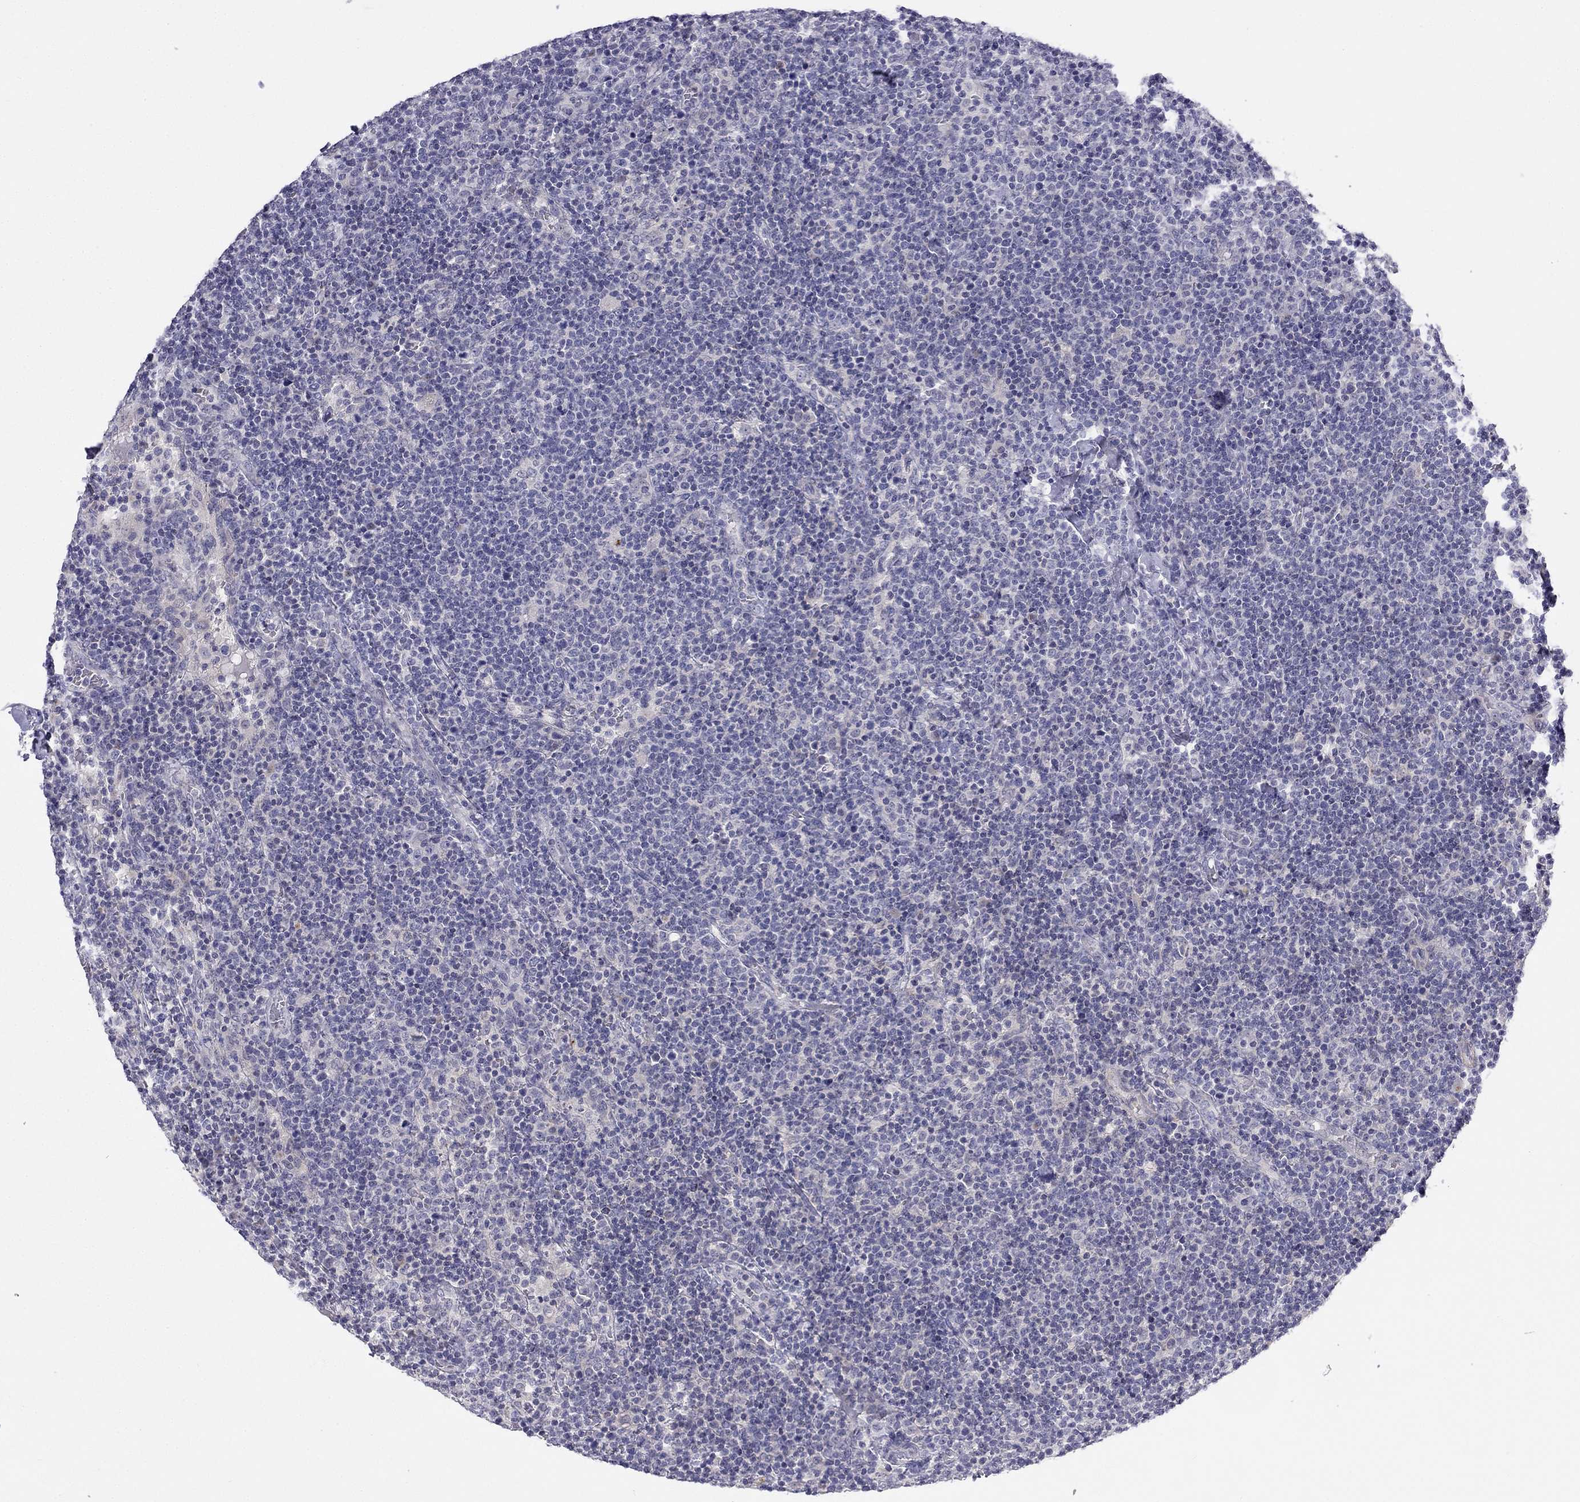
{"staining": {"intensity": "negative", "quantity": "none", "location": "none"}, "tissue": "lymphoma", "cell_type": "Tumor cells", "image_type": "cancer", "snomed": [{"axis": "morphology", "description": "Malignant lymphoma, non-Hodgkin's type, High grade"}, {"axis": "topography", "description": "Lymph node"}], "caption": "A histopathology image of human high-grade malignant lymphoma, non-Hodgkin's type is negative for staining in tumor cells.", "gene": "C16orf89", "patient": {"sex": "male", "age": 61}}